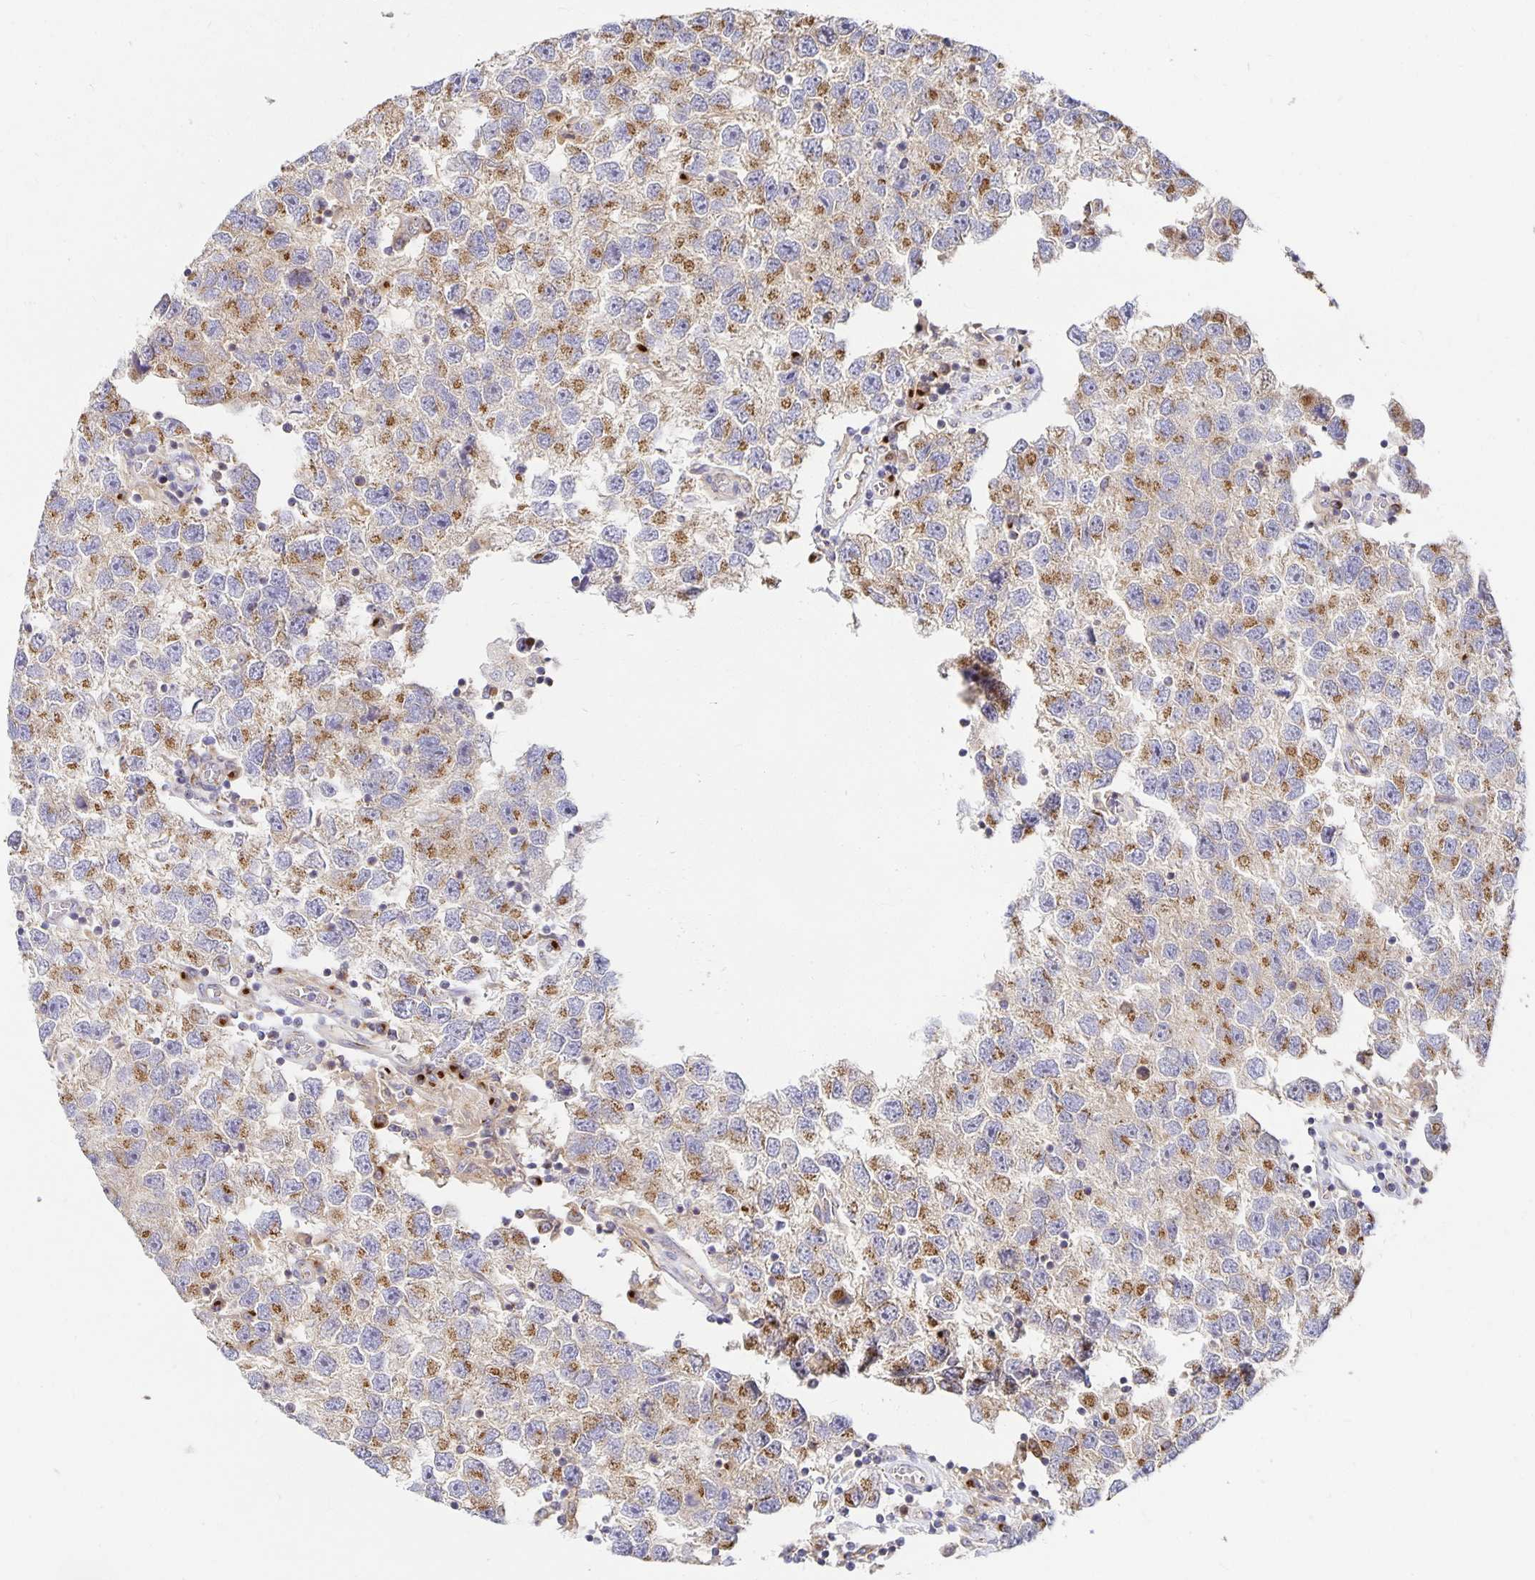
{"staining": {"intensity": "moderate", "quantity": ">75%", "location": "cytoplasmic/membranous"}, "tissue": "testis cancer", "cell_type": "Tumor cells", "image_type": "cancer", "snomed": [{"axis": "morphology", "description": "Seminoma, NOS"}, {"axis": "topography", "description": "Testis"}], "caption": "Tumor cells reveal medium levels of moderate cytoplasmic/membranous staining in about >75% of cells in human testis seminoma. The staining was performed using DAB (3,3'-diaminobenzidine), with brown indicating positive protein expression. Nuclei are stained blue with hematoxylin.", "gene": "USO1", "patient": {"sex": "male", "age": 26}}